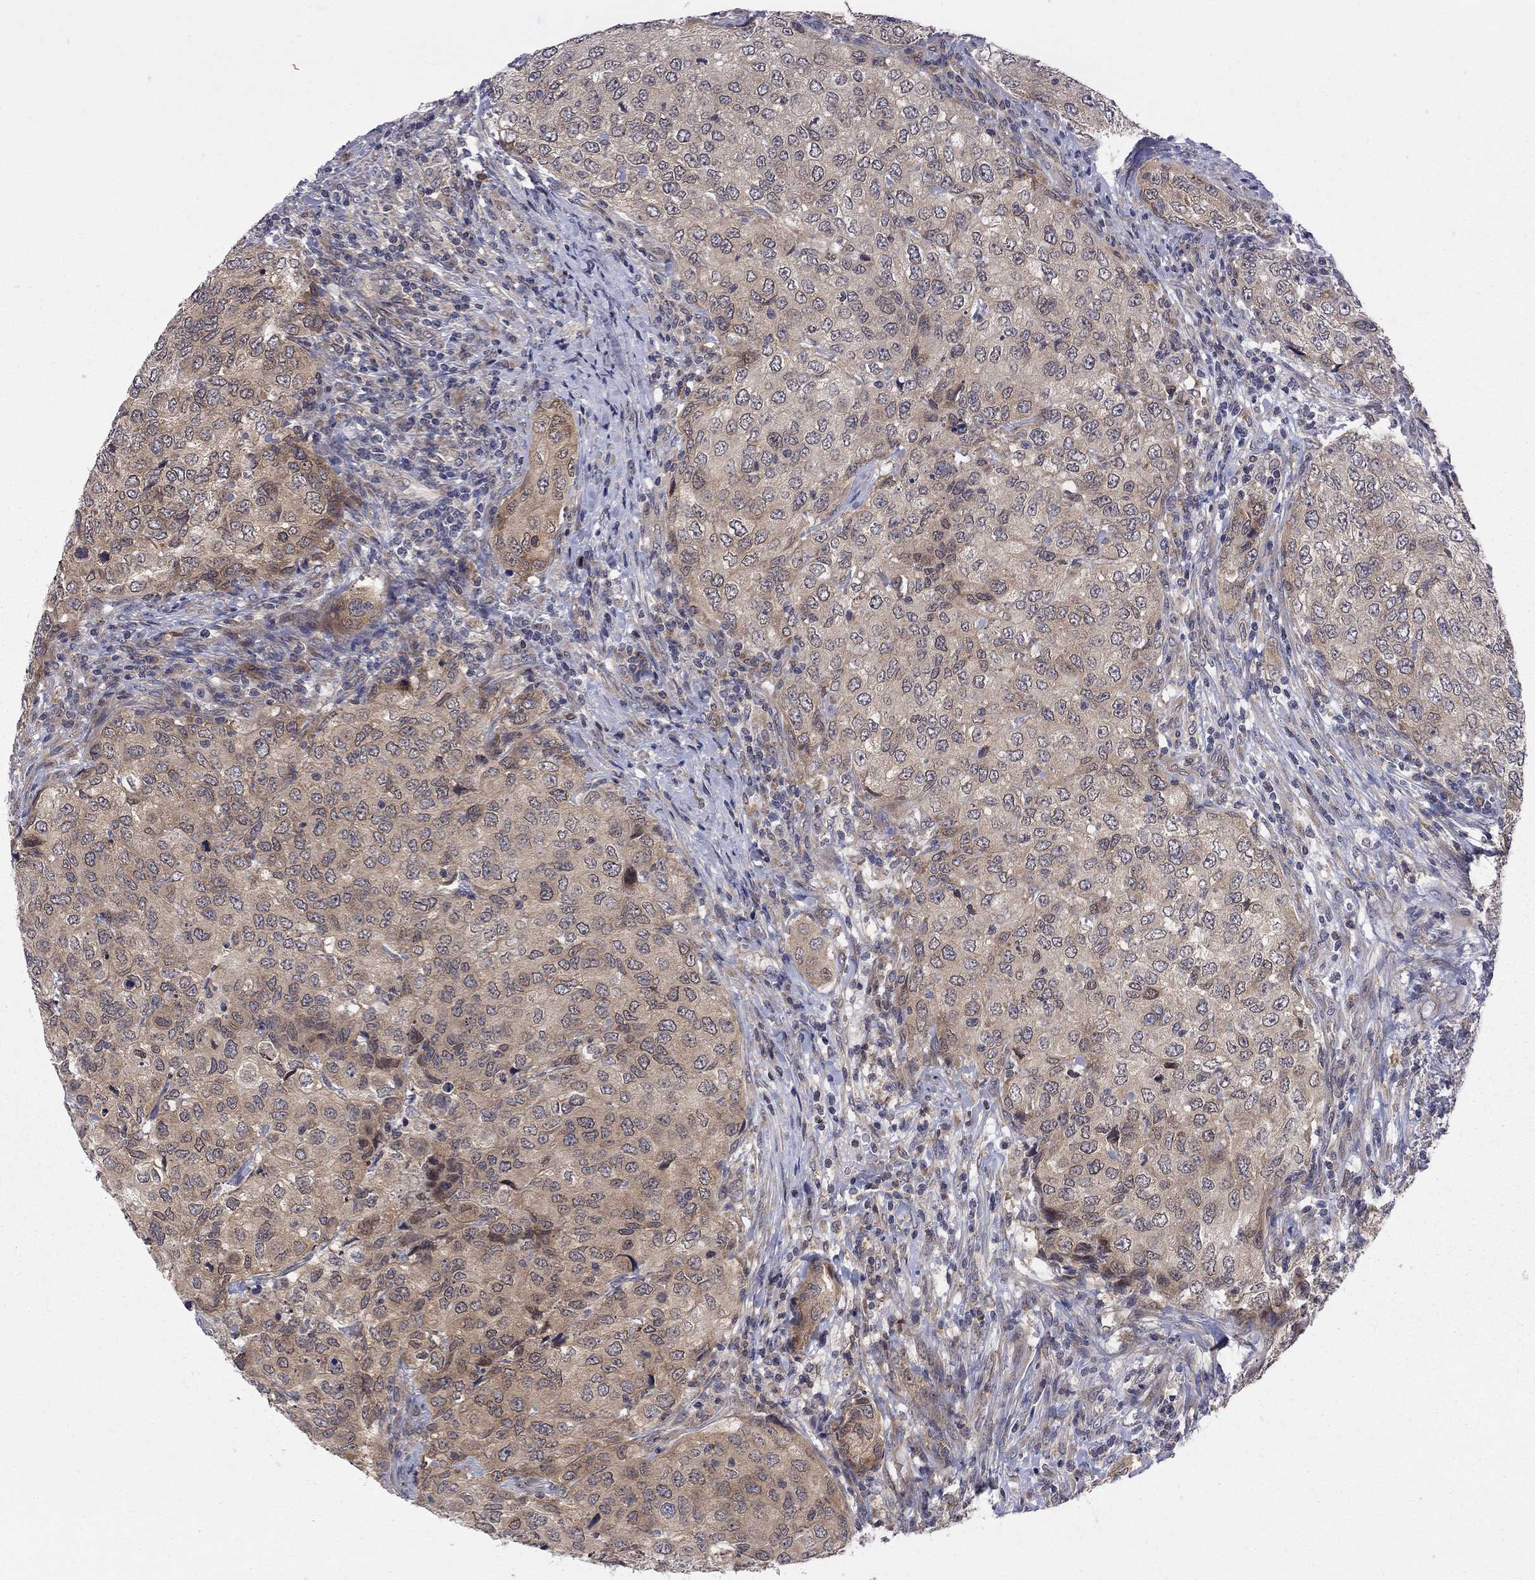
{"staining": {"intensity": "weak", "quantity": ">75%", "location": "cytoplasmic/membranous"}, "tissue": "urothelial cancer", "cell_type": "Tumor cells", "image_type": "cancer", "snomed": [{"axis": "morphology", "description": "Urothelial carcinoma, High grade"}, {"axis": "topography", "description": "Urinary bladder"}], "caption": "Immunohistochemistry (DAB) staining of high-grade urothelial carcinoma reveals weak cytoplasmic/membranous protein positivity in about >75% of tumor cells. (brown staining indicates protein expression, while blue staining denotes nuclei).", "gene": "CNOT11", "patient": {"sex": "female", "age": 78}}